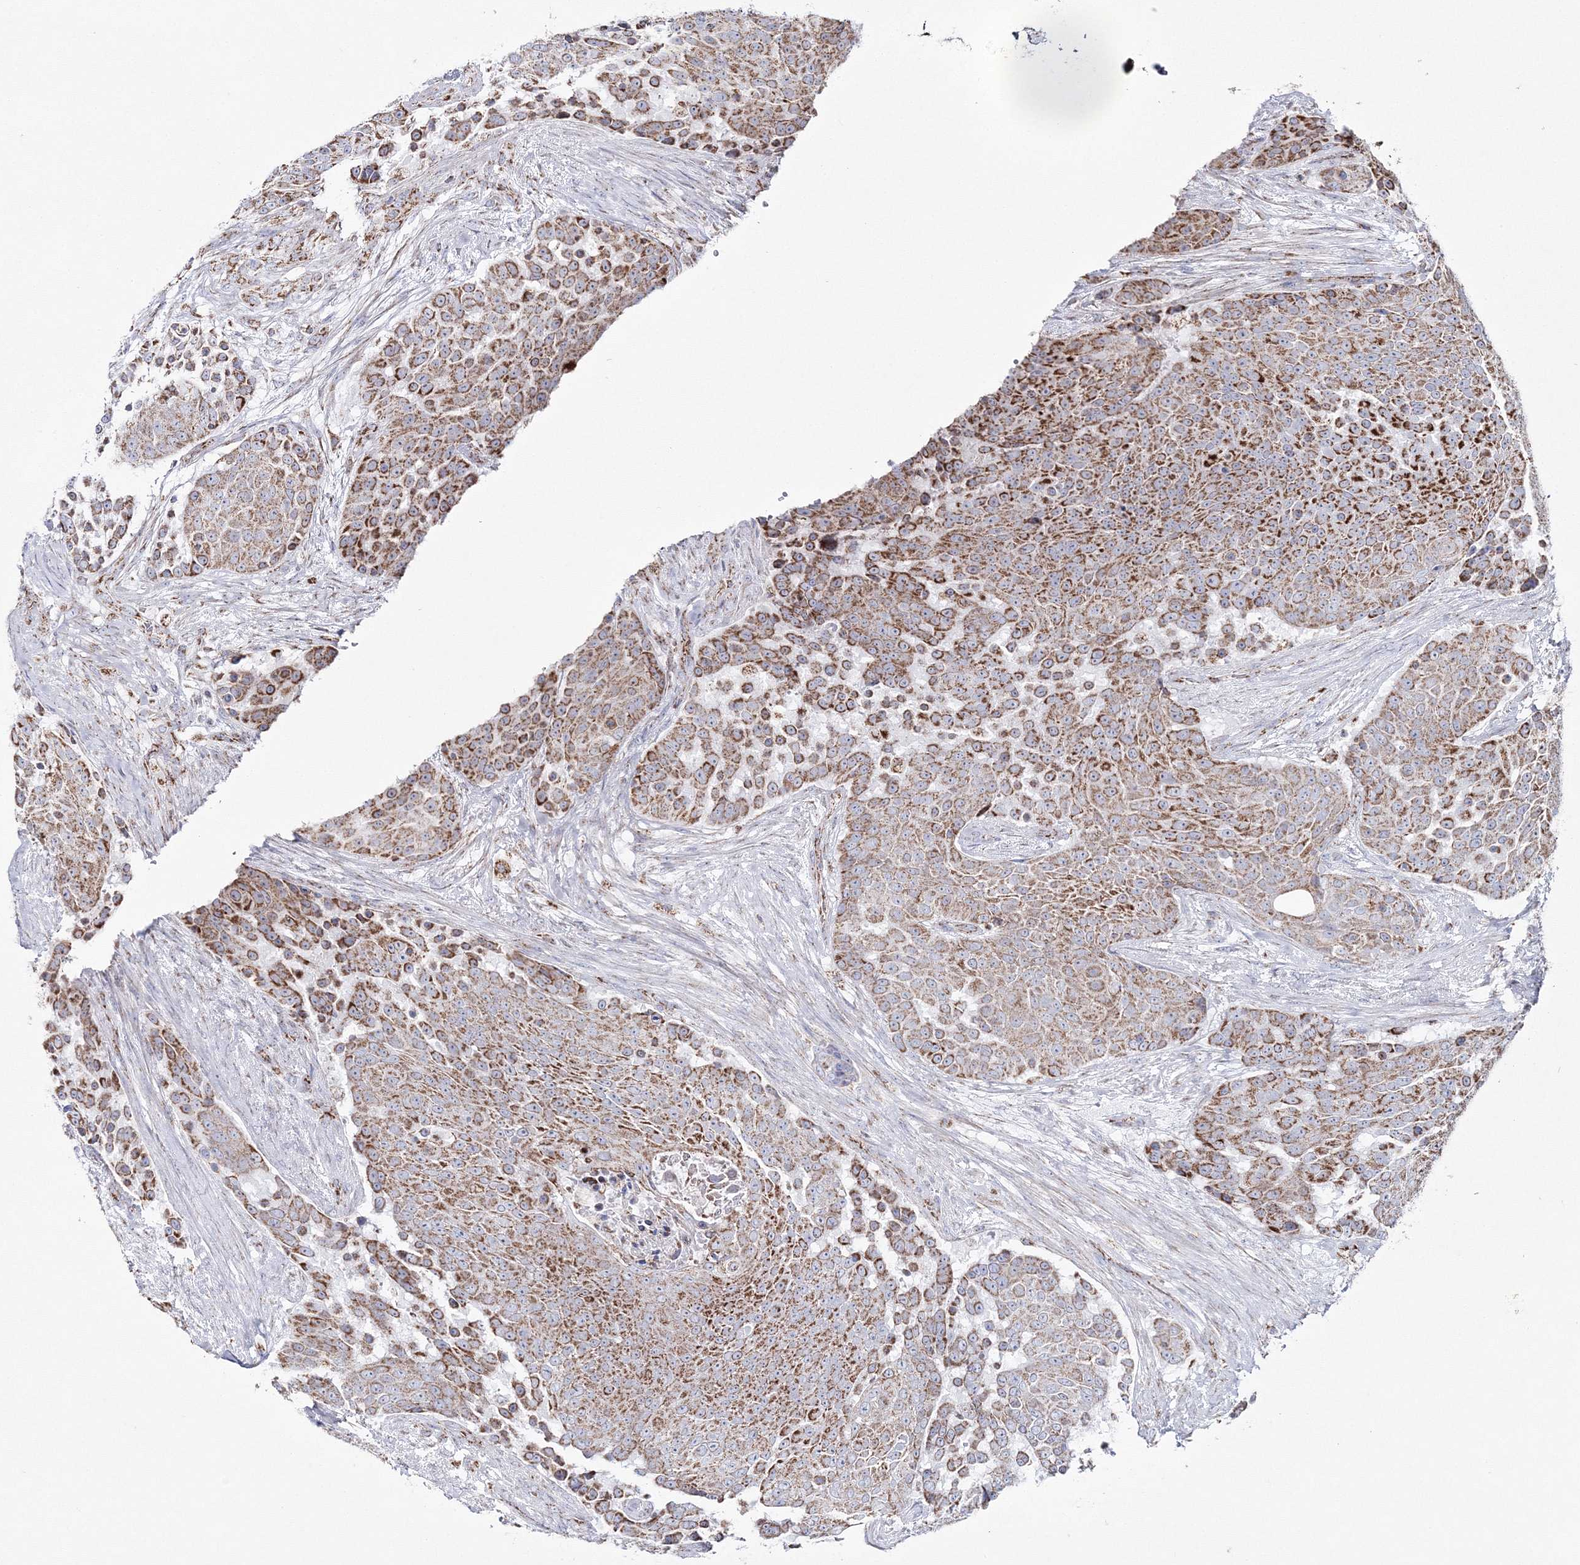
{"staining": {"intensity": "strong", "quantity": "25%-75%", "location": "cytoplasmic/membranous"}, "tissue": "urothelial cancer", "cell_type": "Tumor cells", "image_type": "cancer", "snomed": [{"axis": "morphology", "description": "Urothelial carcinoma, High grade"}, {"axis": "topography", "description": "Urinary bladder"}], "caption": "Protein expression analysis of urothelial carcinoma (high-grade) reveals strong cytoplasmic/membranous staining in about 25%-75% of tumor cells. (Stains: DAB (3,3'-diaminobenzidine) in brown, nuclei in blue, Microscopy: brightfield microscopy at high magnification).", "gene": "HIBCH", "patient": {"sex": "female", "age": 63}}